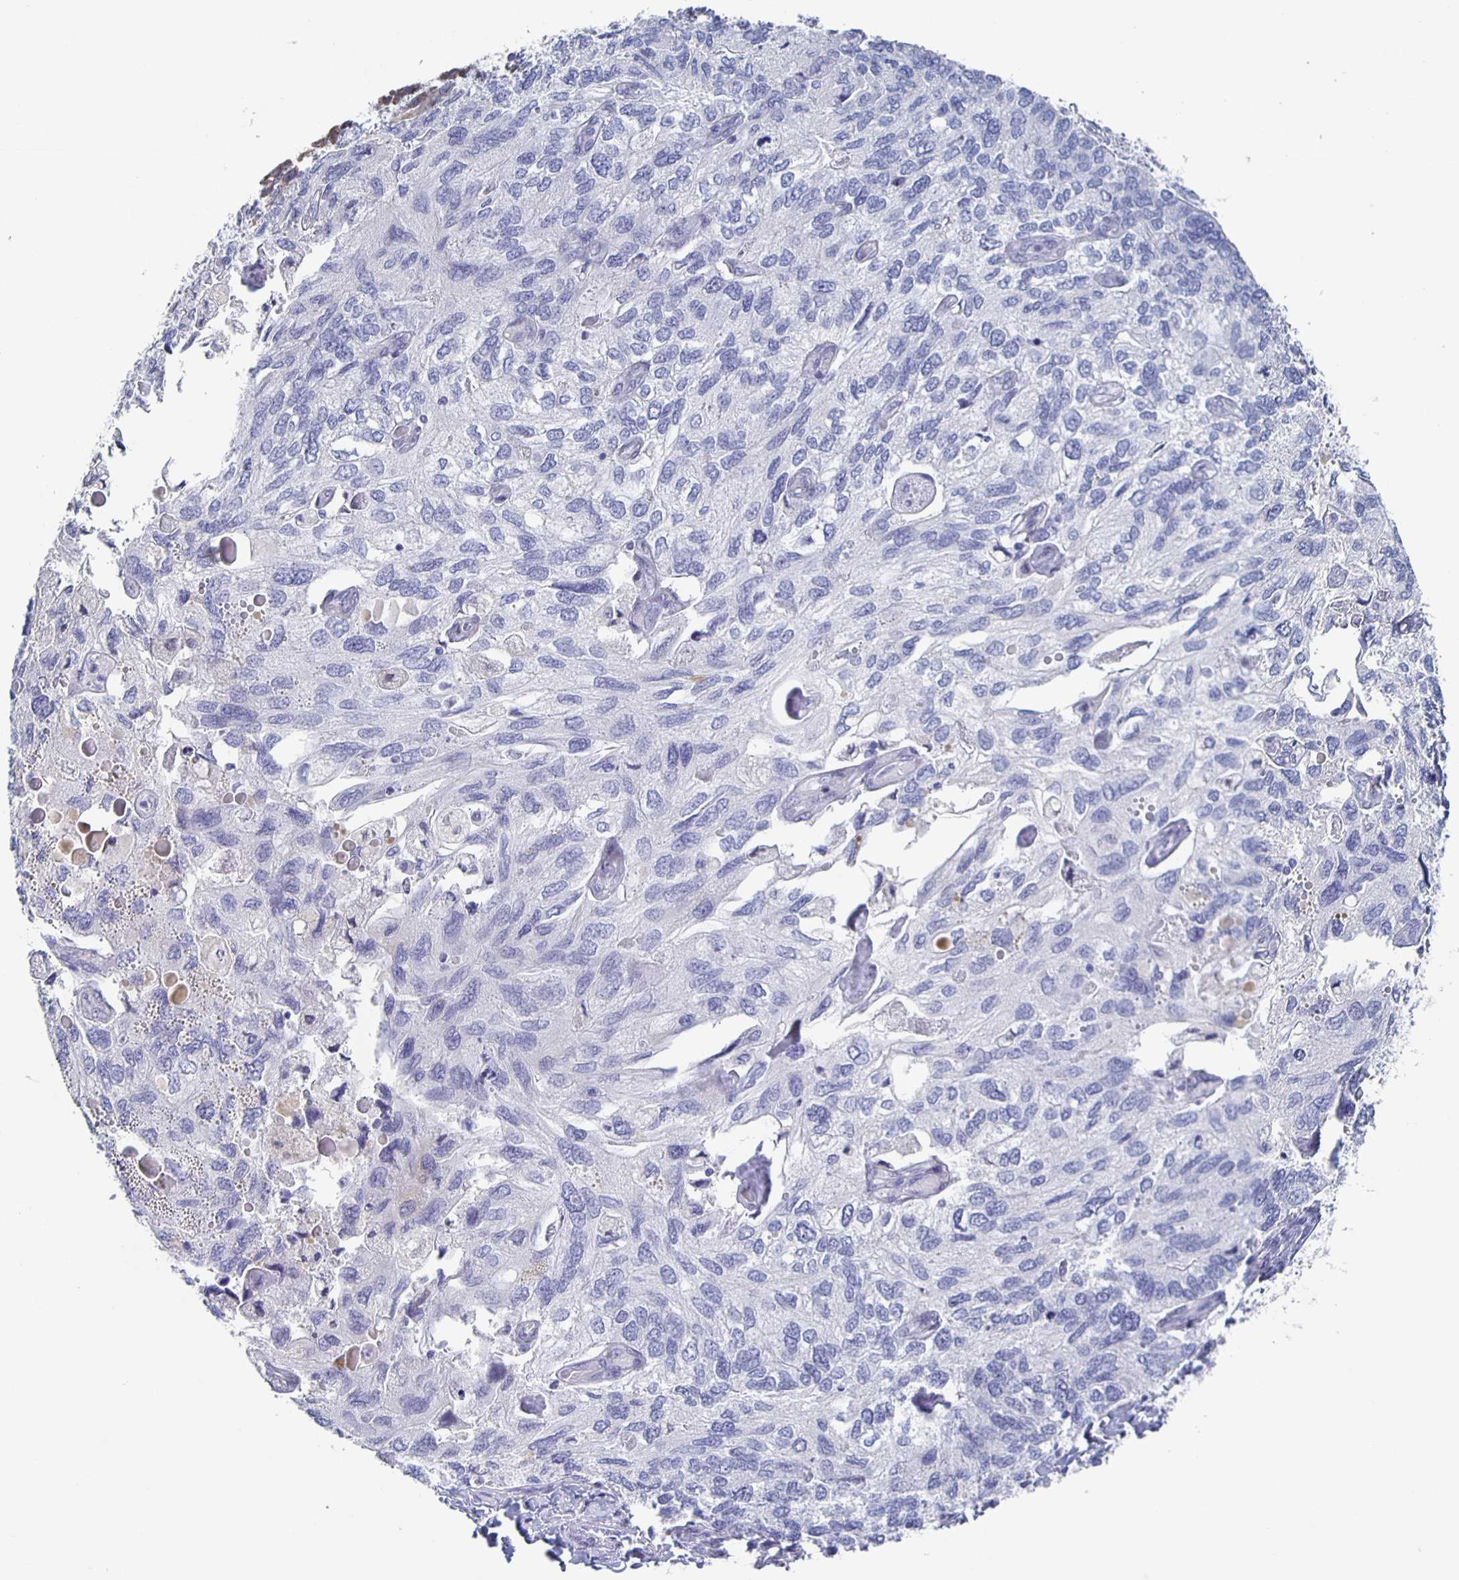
{"staining": {"intensity": "negative", "quantity": "none", "location": "none"}, "tissue": "endometrial cancer", "cell_type": "Tumor cells", "image_type": "cancer", "snomed": [{"axis": "morphology", "description": "Carcinoma, NOS"}, {"axis": "topography", "description": "Uterus"}], "caption": "DAB (3,3'-diaminobenzidine) immunohistochemical staining of human endometrial cancer reveals no significant expression in tumor cells.", "gene": "CCDC17", "patient": {"sex": "female", "age": 76}}